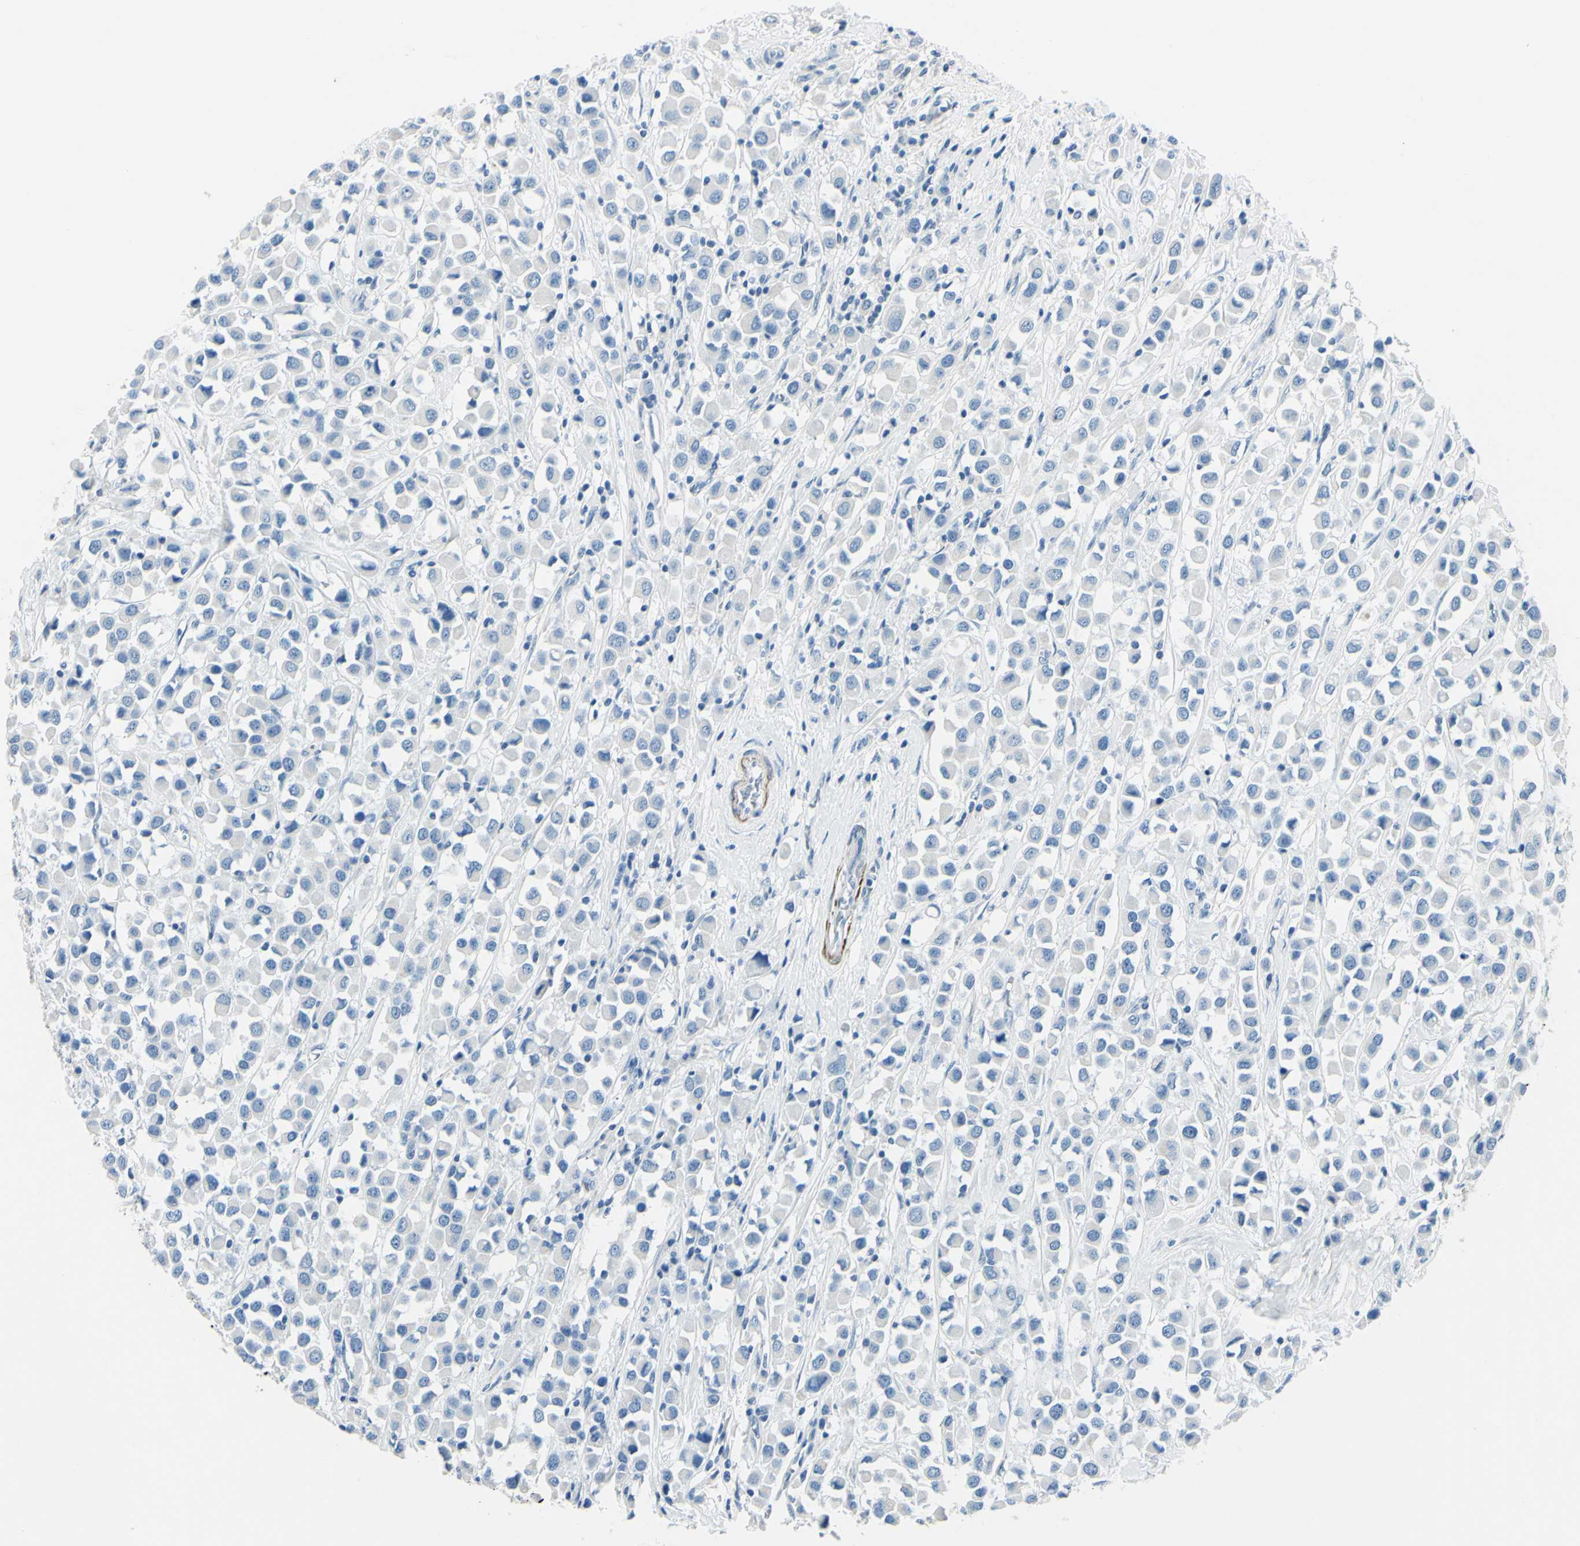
{"staining": {"intensity": "negative", "quantity": "none", "location": "none"}, "tissue": "breast cancer", "cell_type": "Tumor cells", "image_type": "cancer", "snomed": [{"axis": "morphology", "description": "Duct carcinoma"}, {"axis": "topography", "description": "Breast"}], "caption": "Protein analysis of breast invasive ductal carcinoma demonstrates no significant expression in tumor cells.", "gene": "CDH15", "patient": {"sex": "female", "age": 61}}